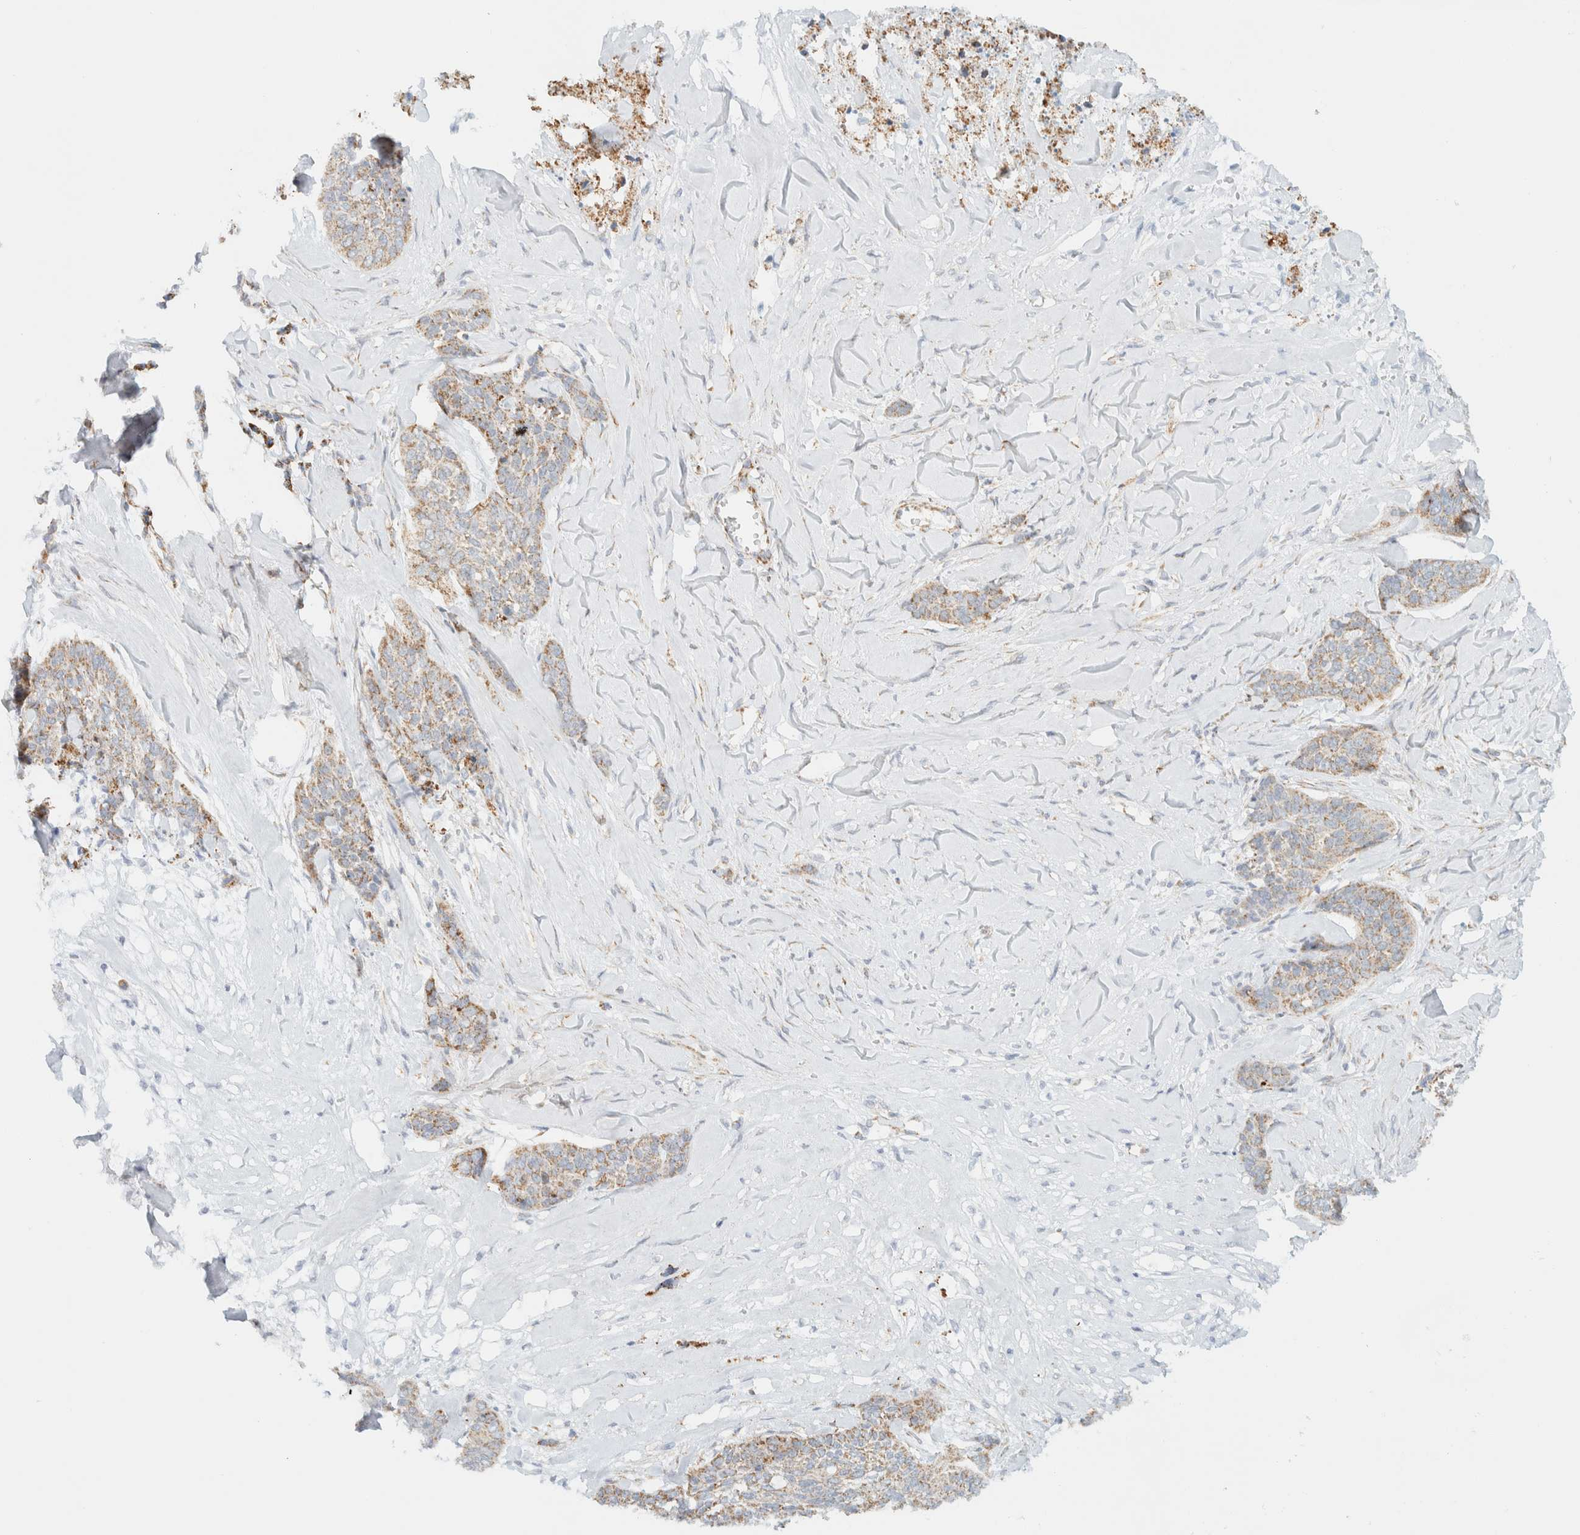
{"staining": {"intensity": "weak", "quantity": ">75%", "location": "cytoplasmic/membranous"}, "tissue": "skin cancer", "cell_type": "Tumor cells", "image_type": "cancer", "snomed": [{"axis": "morphology", "description": "Basal cell carcinoma"}, {"axis": "topography", "description": "Skin"}], "caption": "Immunohistochemical staining of human skin cancer displays low levels of weak cytoplasmic/membranous protein staining in approximately >75% of tumor cells.", "gene": "KIFAP3", "patient": {"sex": "female", "age": 64}}